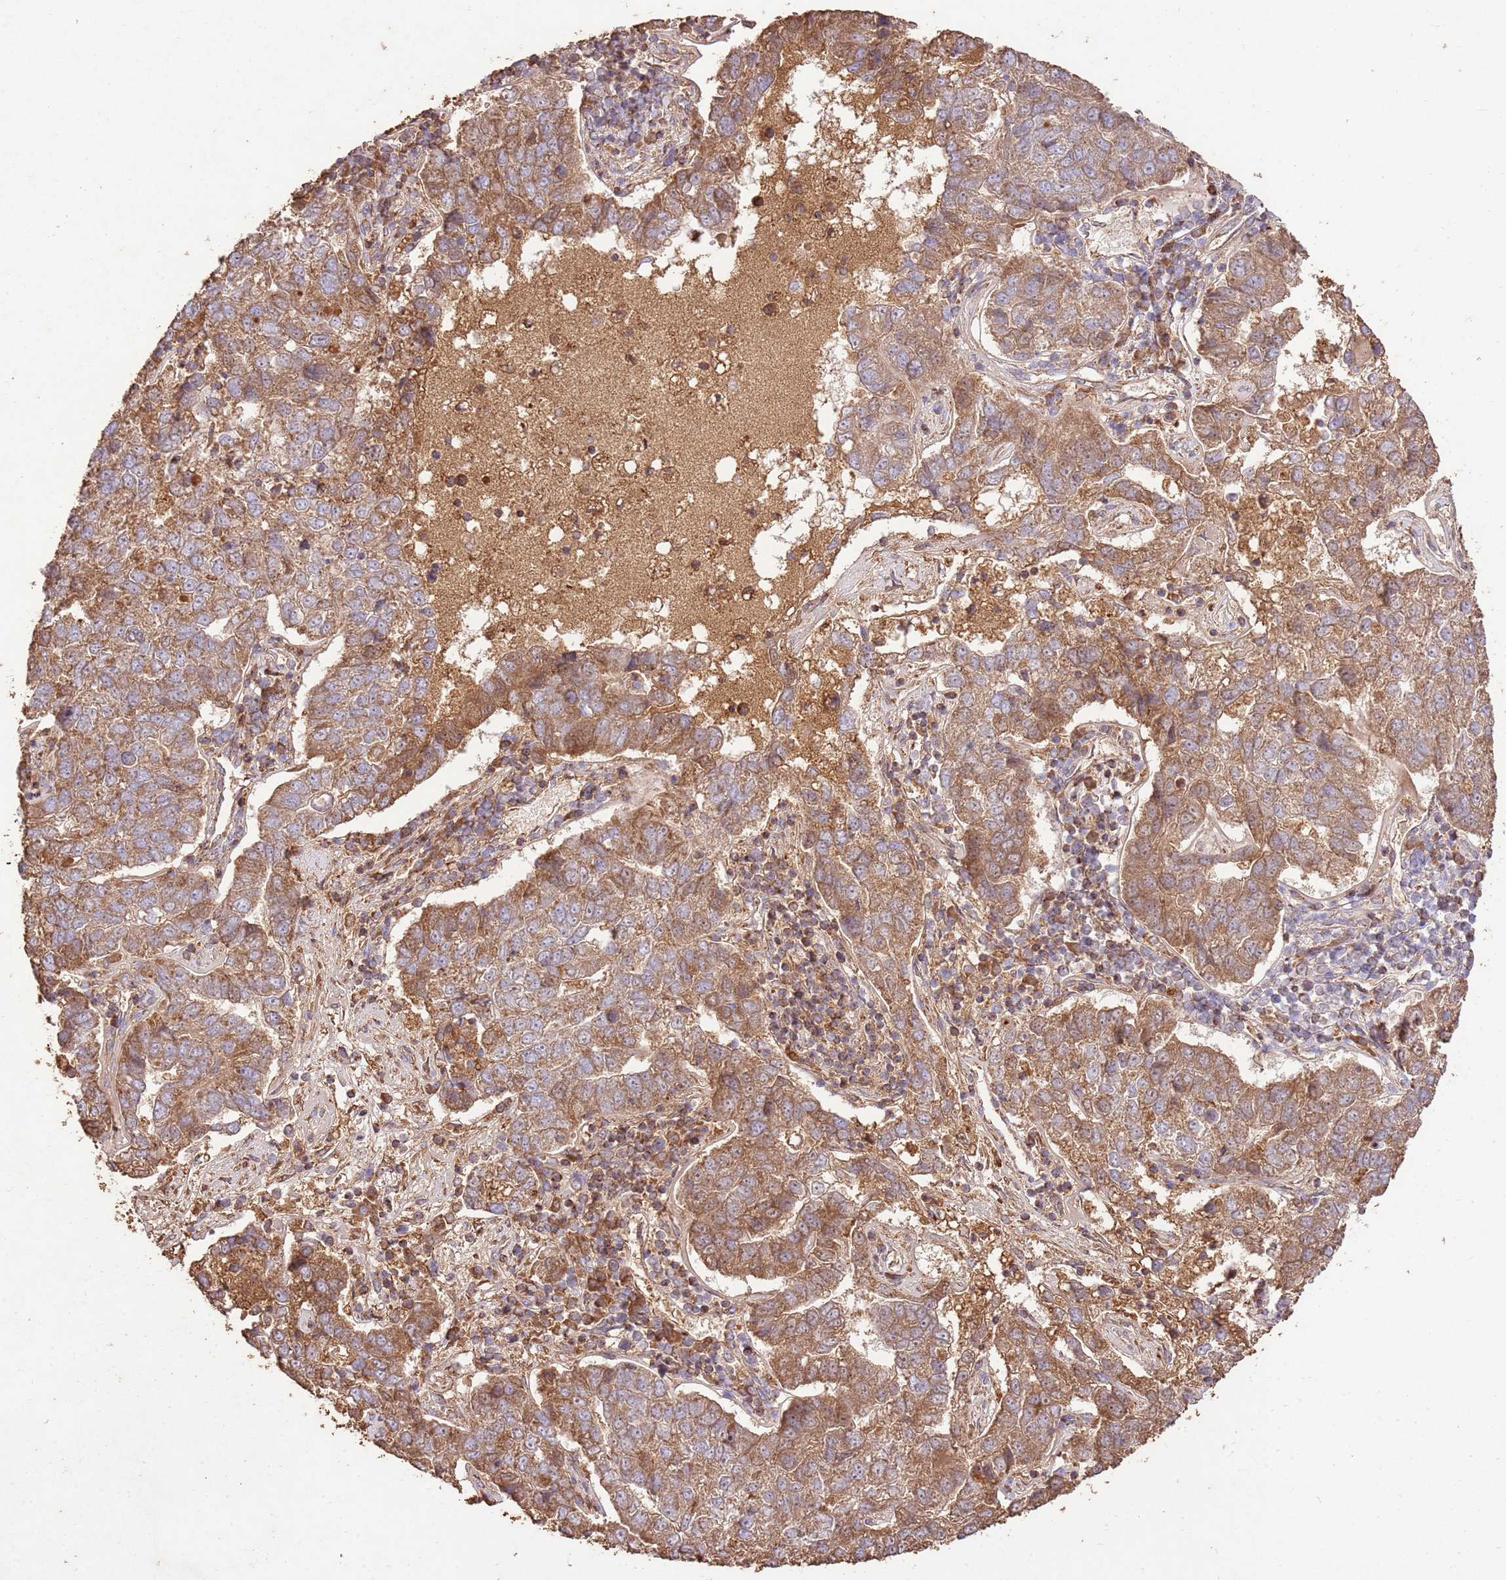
{"staining": {"intensity": "moderate", "quantity": ">75%", "location": "cytoplasmic/membranous"}, "tissue": "pancreatic cancer", "cell_type": "Tumor cells", "image_type": "cancer", "snomed": [{"axis": "morphology", "description": "Adenocarcinoma, NOS"}, {"axis": "topography", "description": "Pancreas"}], "caption": "DAB (3,3'-diaminobenzidine) immunohistochemical staining of adenocarcinoma (pancreatic) exhibits moderate cytoplasmic/membranous protein positivity in approximately >75% of tumor cells. The protein is stained brown, and the nuclei are stained in blue (DAB IHC with brightfield microscopy, high magnification).", "gene": "LRRC28", "patient": {"sex": "female", "age": 61}}